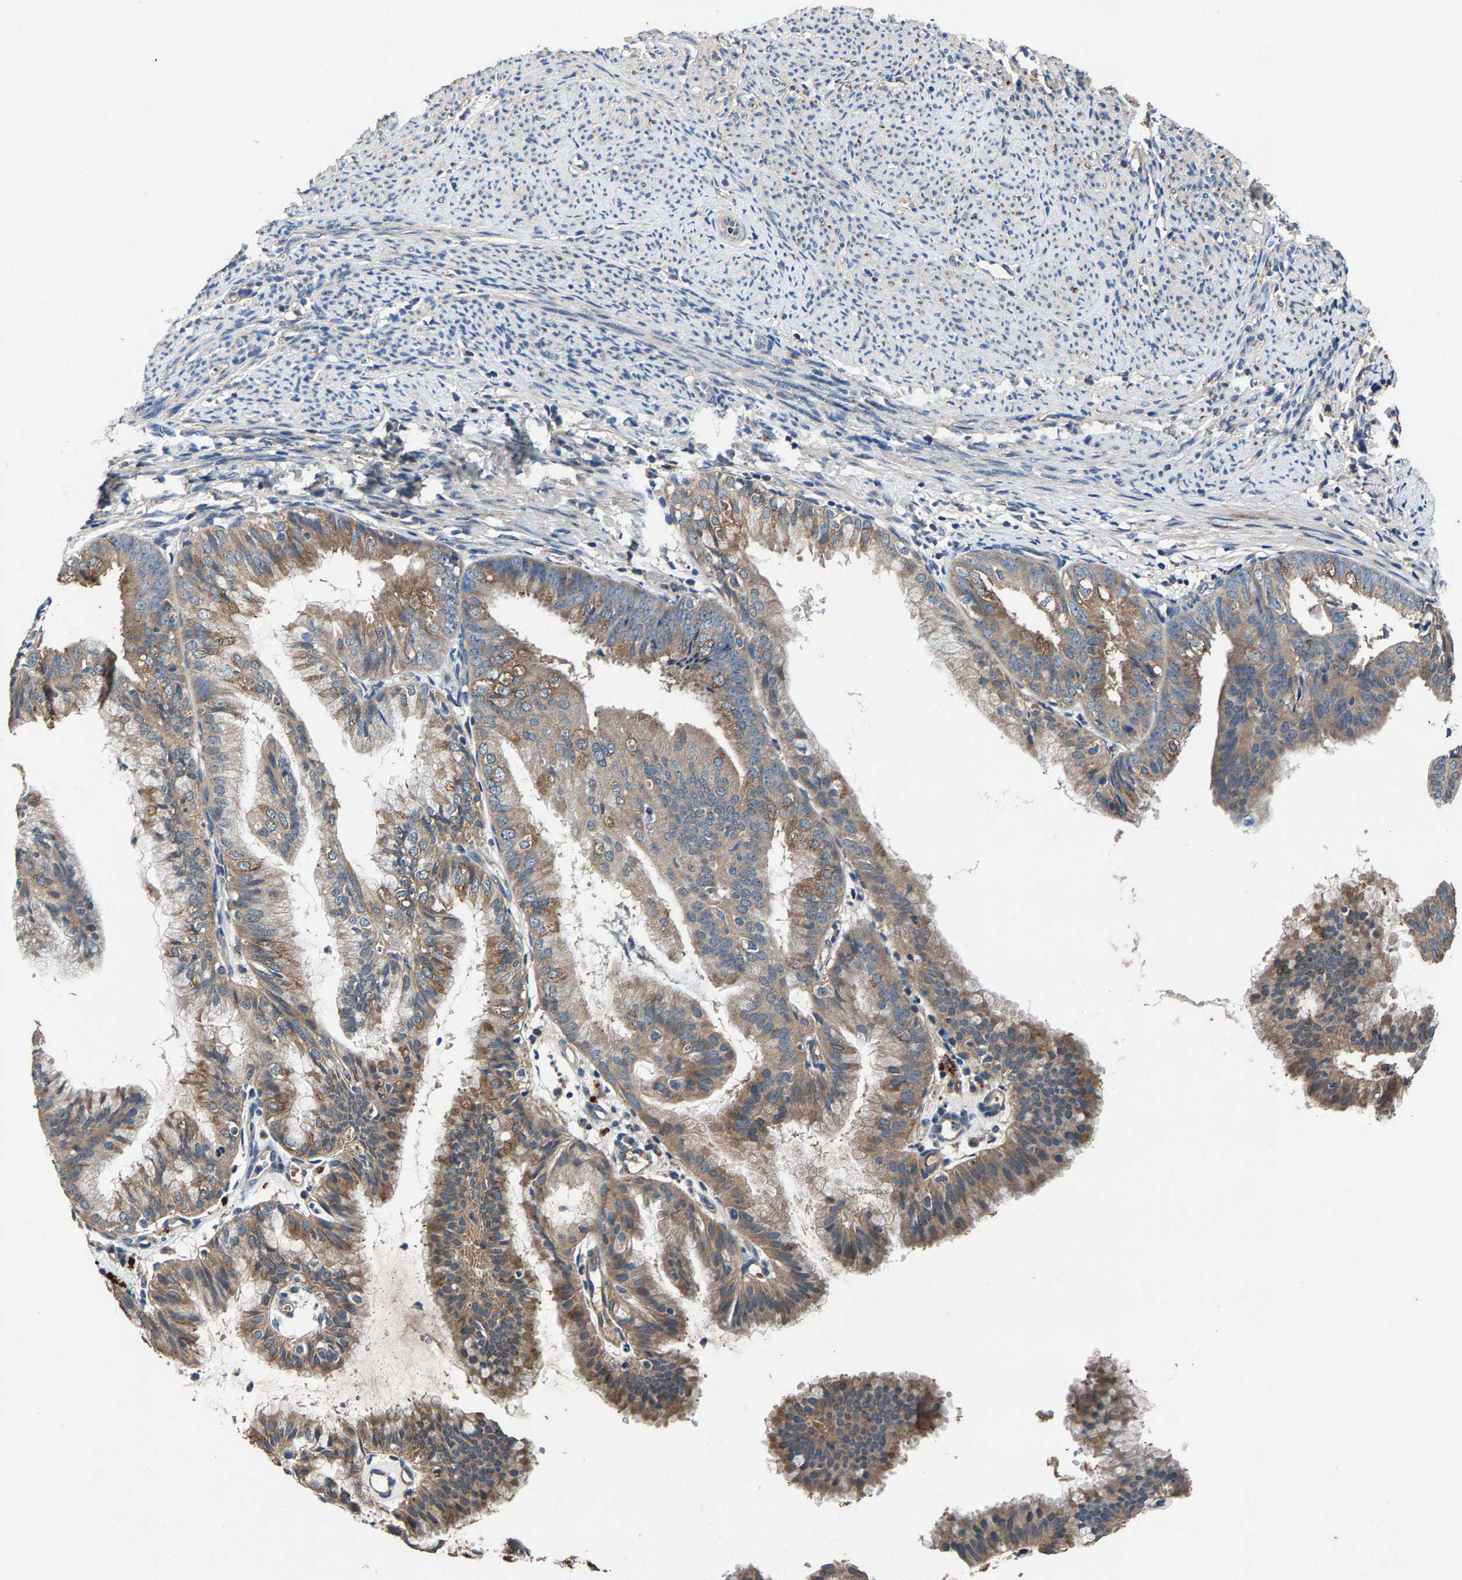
{"staining": {"intensity": "moderate", "quantity": "25%-75%", "location": "cytoplasmic/membranous"}, "tissue": "endometrial cancer", "cell_type": "Tumor cells", "image_type": "cancer", "snomed": [{"axis": "morphology", "description": "Adenocarcinoma, NOS"}, {"axis": "topography", "description": "Endometrium"}], "caption": "Immunohistochemistry staining of adenocarcinoma (endometrial), which displays medium levels of moderate cytoplasmic/membranous staining in approximately 25%-75% of tumor cells indicating moderate cytoplasmic/membranous protein positivity. The staining was performed using DAB (3,3'-diaminobenzidine) (brown) for protein detection and nuclei were counterstained in hematoxylin (blue).", "gene": "PRXL2C", "patient": {"sex": "female", "age": 63}}